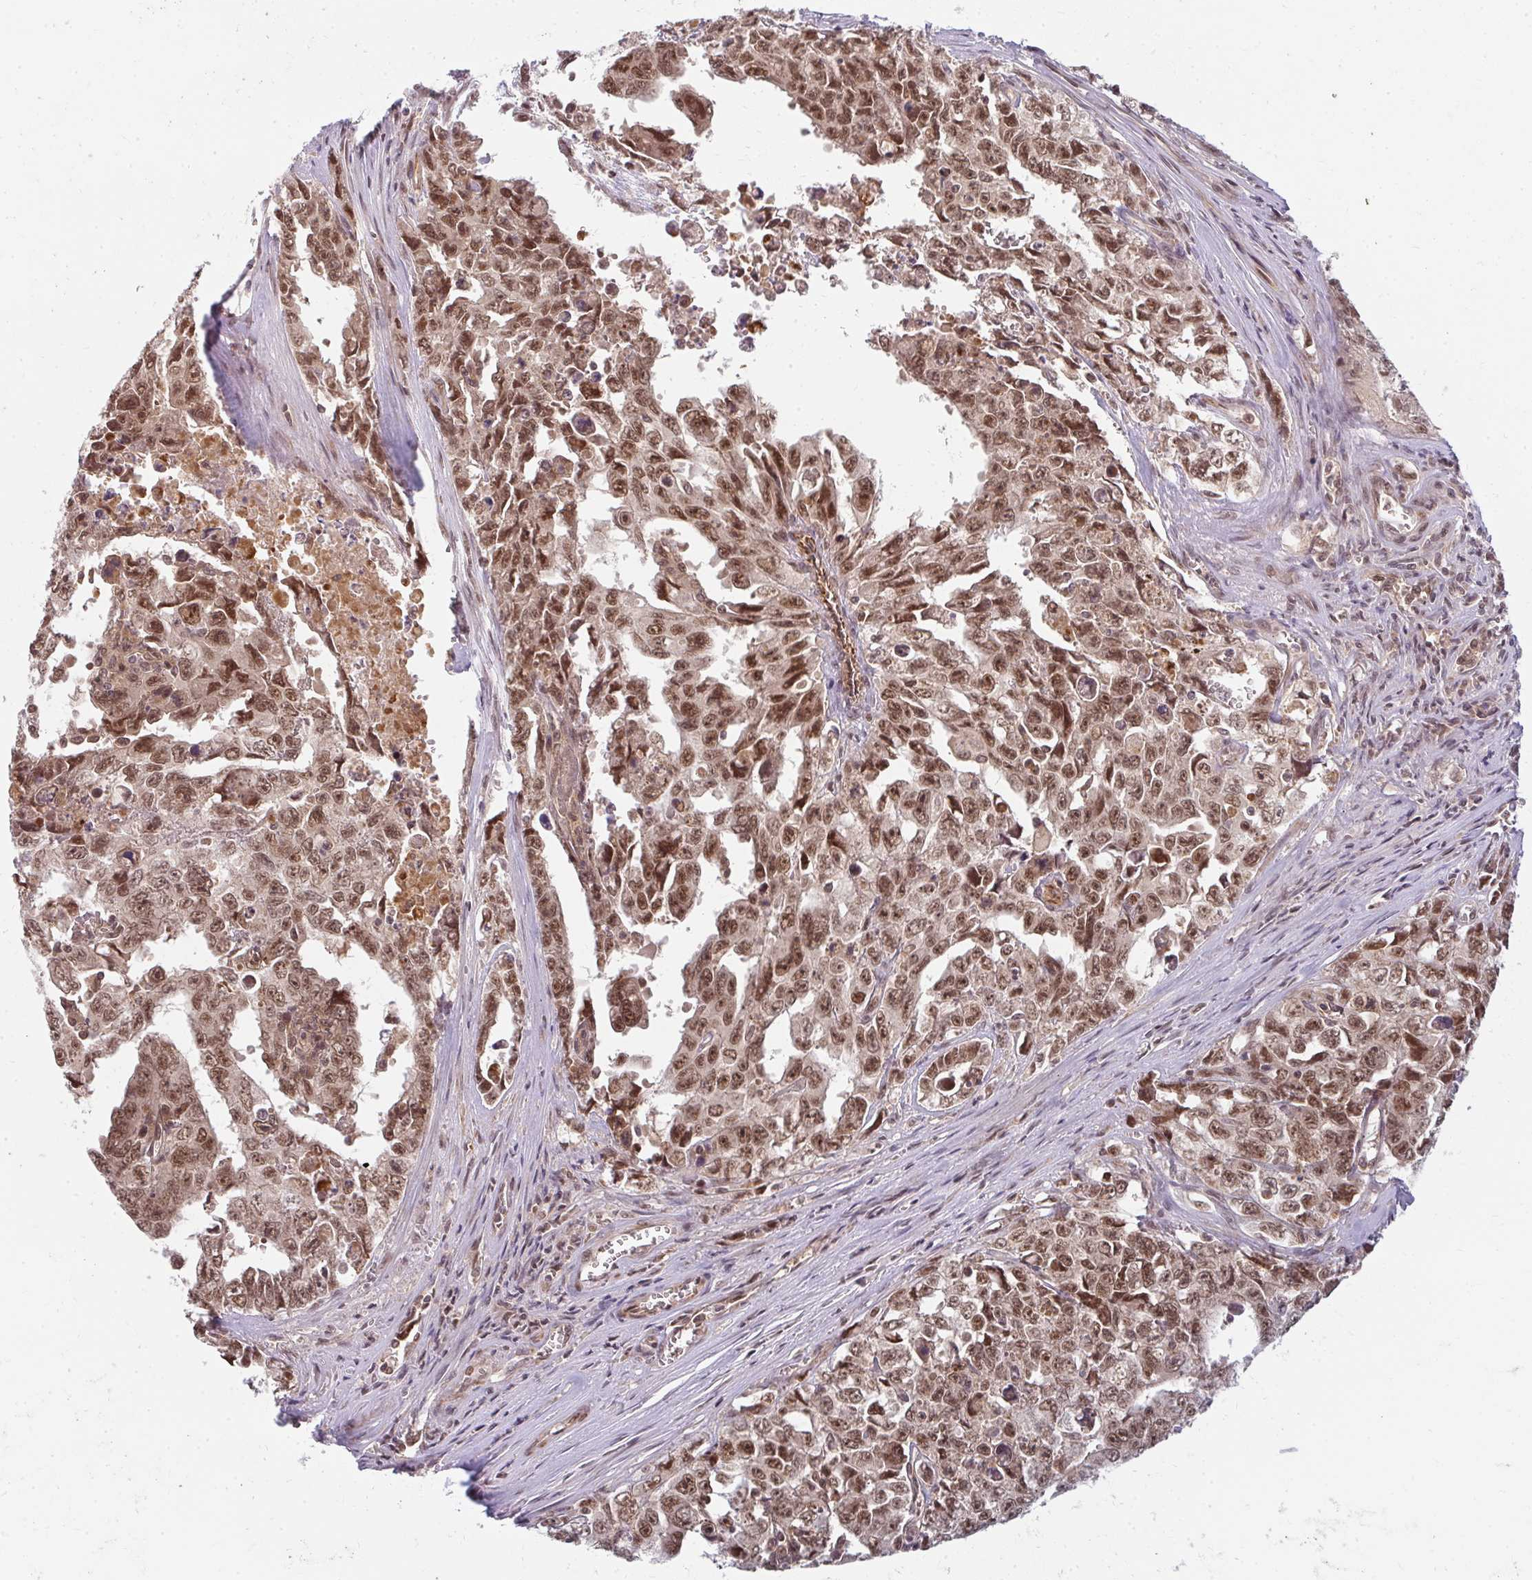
{"staining": {"intensity": "moderate", "quantity": ">75%", "location": "nuclear"}, "tissue": "testis cancer", "cell_type": "Tumor cells", "image_type": "cancer", "snomed": [{"axis": "morphology", "description": "Carcinoma, Embryonal, NOS"}, {"axis": "topography", "description": "Testis"}], "caption": "An image showing moderate nuclear expression in about >75% of tumor cells in testis embryonal carcinoma, as visualized by brown immunohistochemical staining.", "gene": "GTF3C6", "patient": {"sex": "male", "age": 24}}